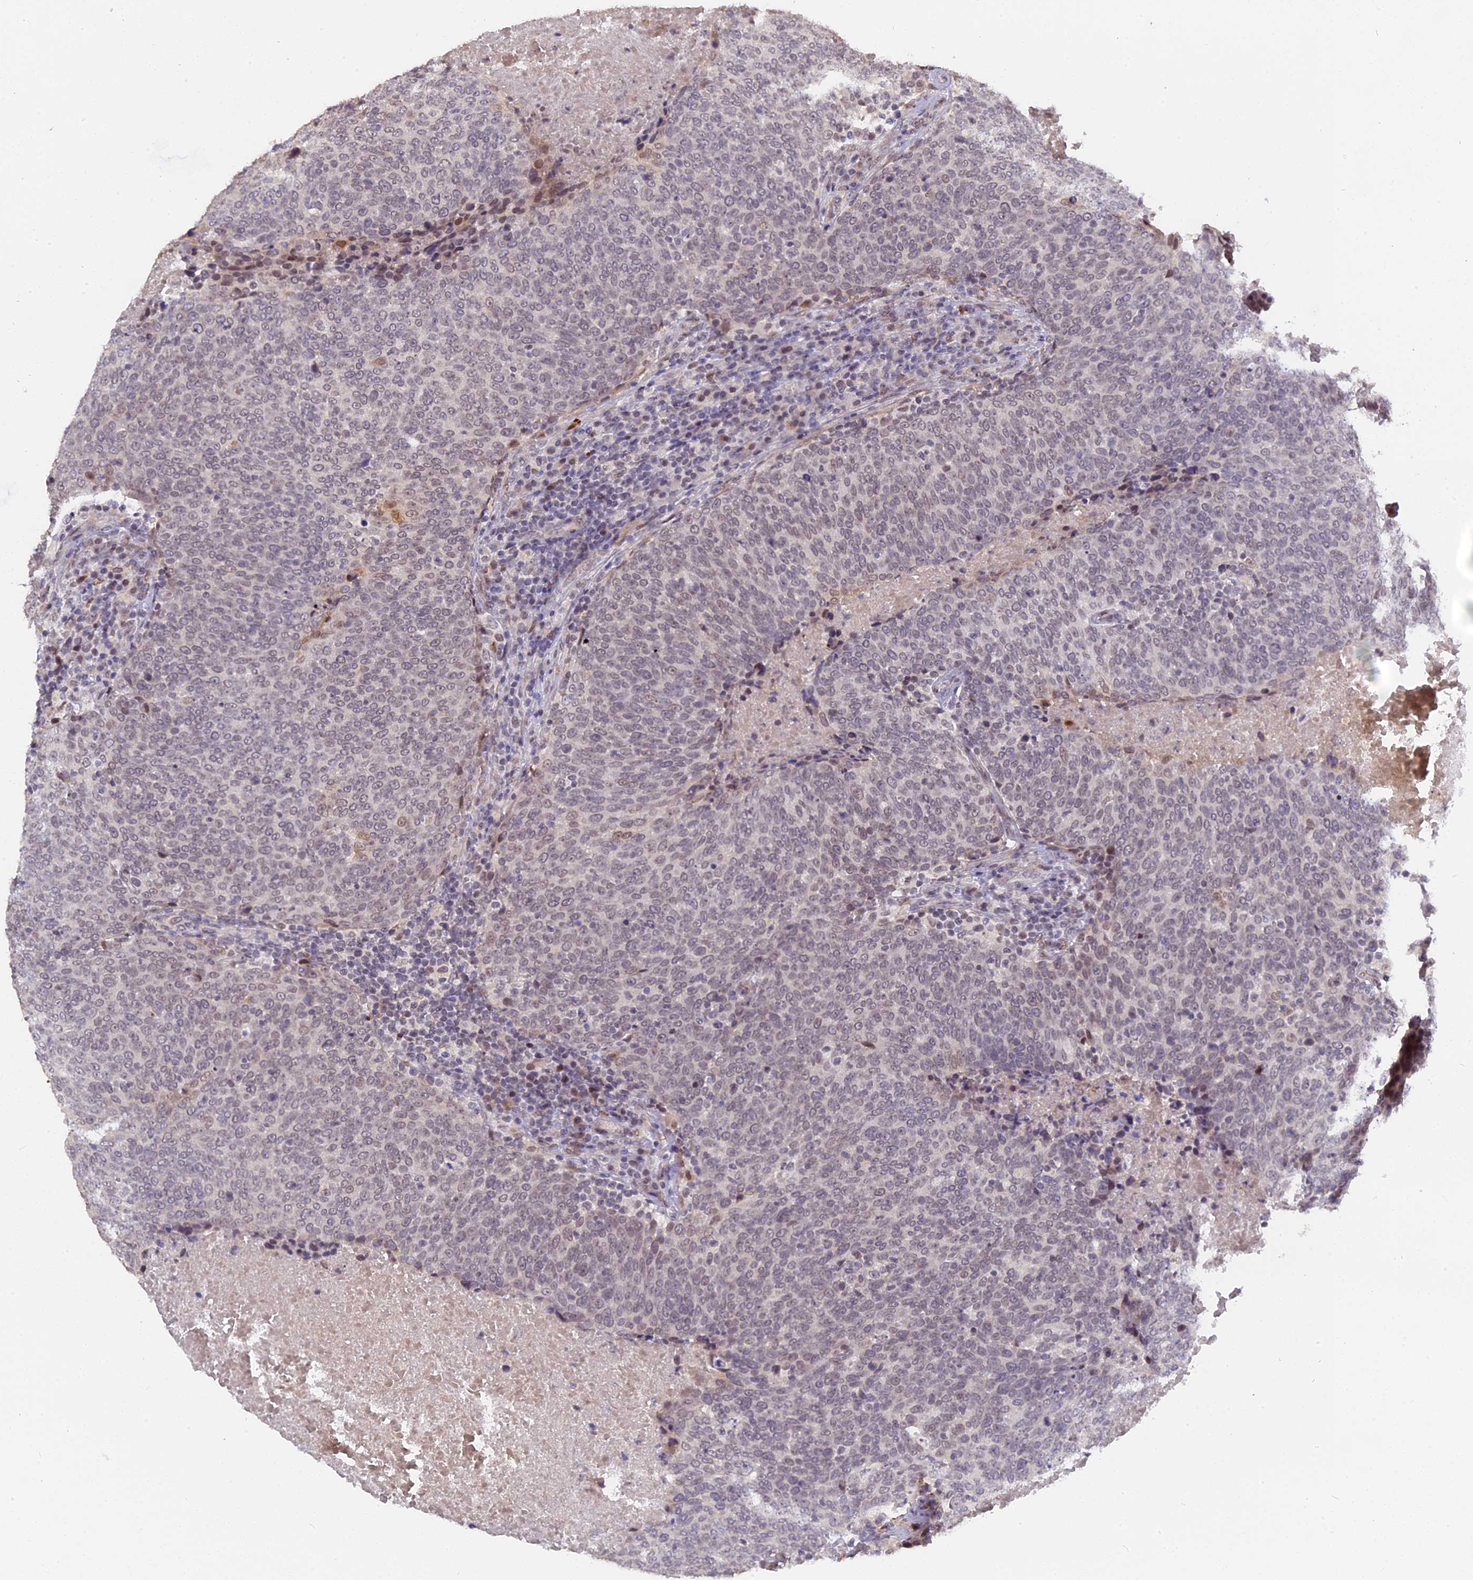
{"staining": {"intensity": "weak", "quantity": "<25%", "location": "nuclear"}, "tissue": "head and neck cancer", "cell_type": "Tumor cells", "image_type": "cancer", "snomed": [{"axis": "morphology", "description": "Squamous cell carcinoma, NOS"}, {"axis": "morphology", "description": "Squamous cell carcinoma, metastatic, NOS"}, {"axis": "topography", "description": "Lymph node"}, {"axis": "topography", "description": "Head-Neck"}], "caption": "There is no significant staining in tumor cells of squamous cell carcinoma (head and neck). (Brightfield microscopy of DAB immunohistochemistry (IHC) at high magnification).", "gene": "PYGO1", "patient": {"sex": "male", "age": 62}}